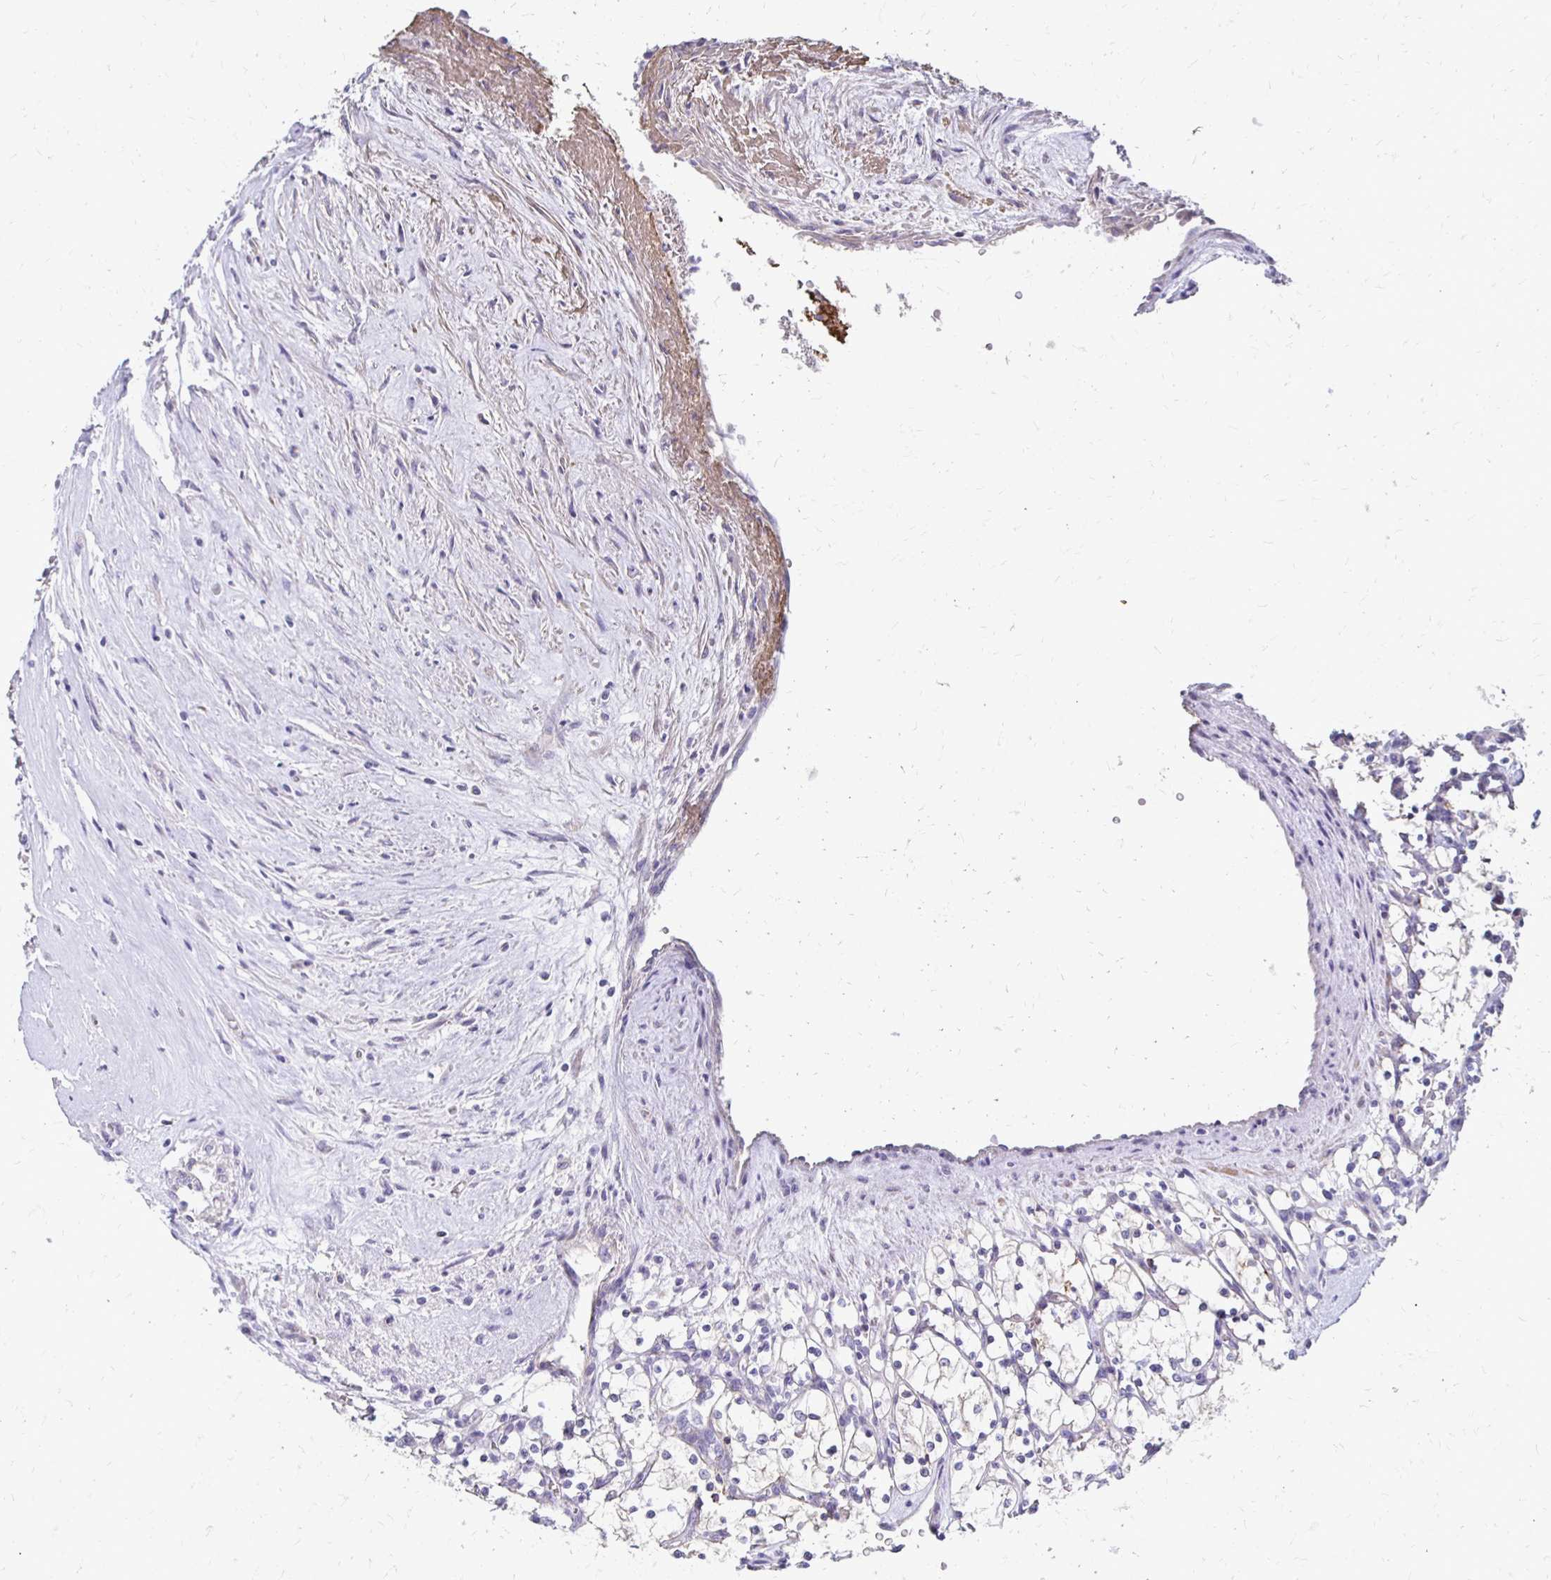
{"staining": {"intensity": "negative", "quantity": "none", "location": "none"}, "tissue": "renal cancer", "cell_type": "Tumor cells", "image_type": "cancer", "snomed": [{"axis": "morphology", "description": "Adenocarcinoma, NOS"}, {"axis": "topography", "description": "Kidney"}], "caption": "Immunohistochemical staining of human renal cancer demonstrates no significant staining in tumor cells.", "gene": "AKAP6", "patient": {"sex": "female", "age": 69}}